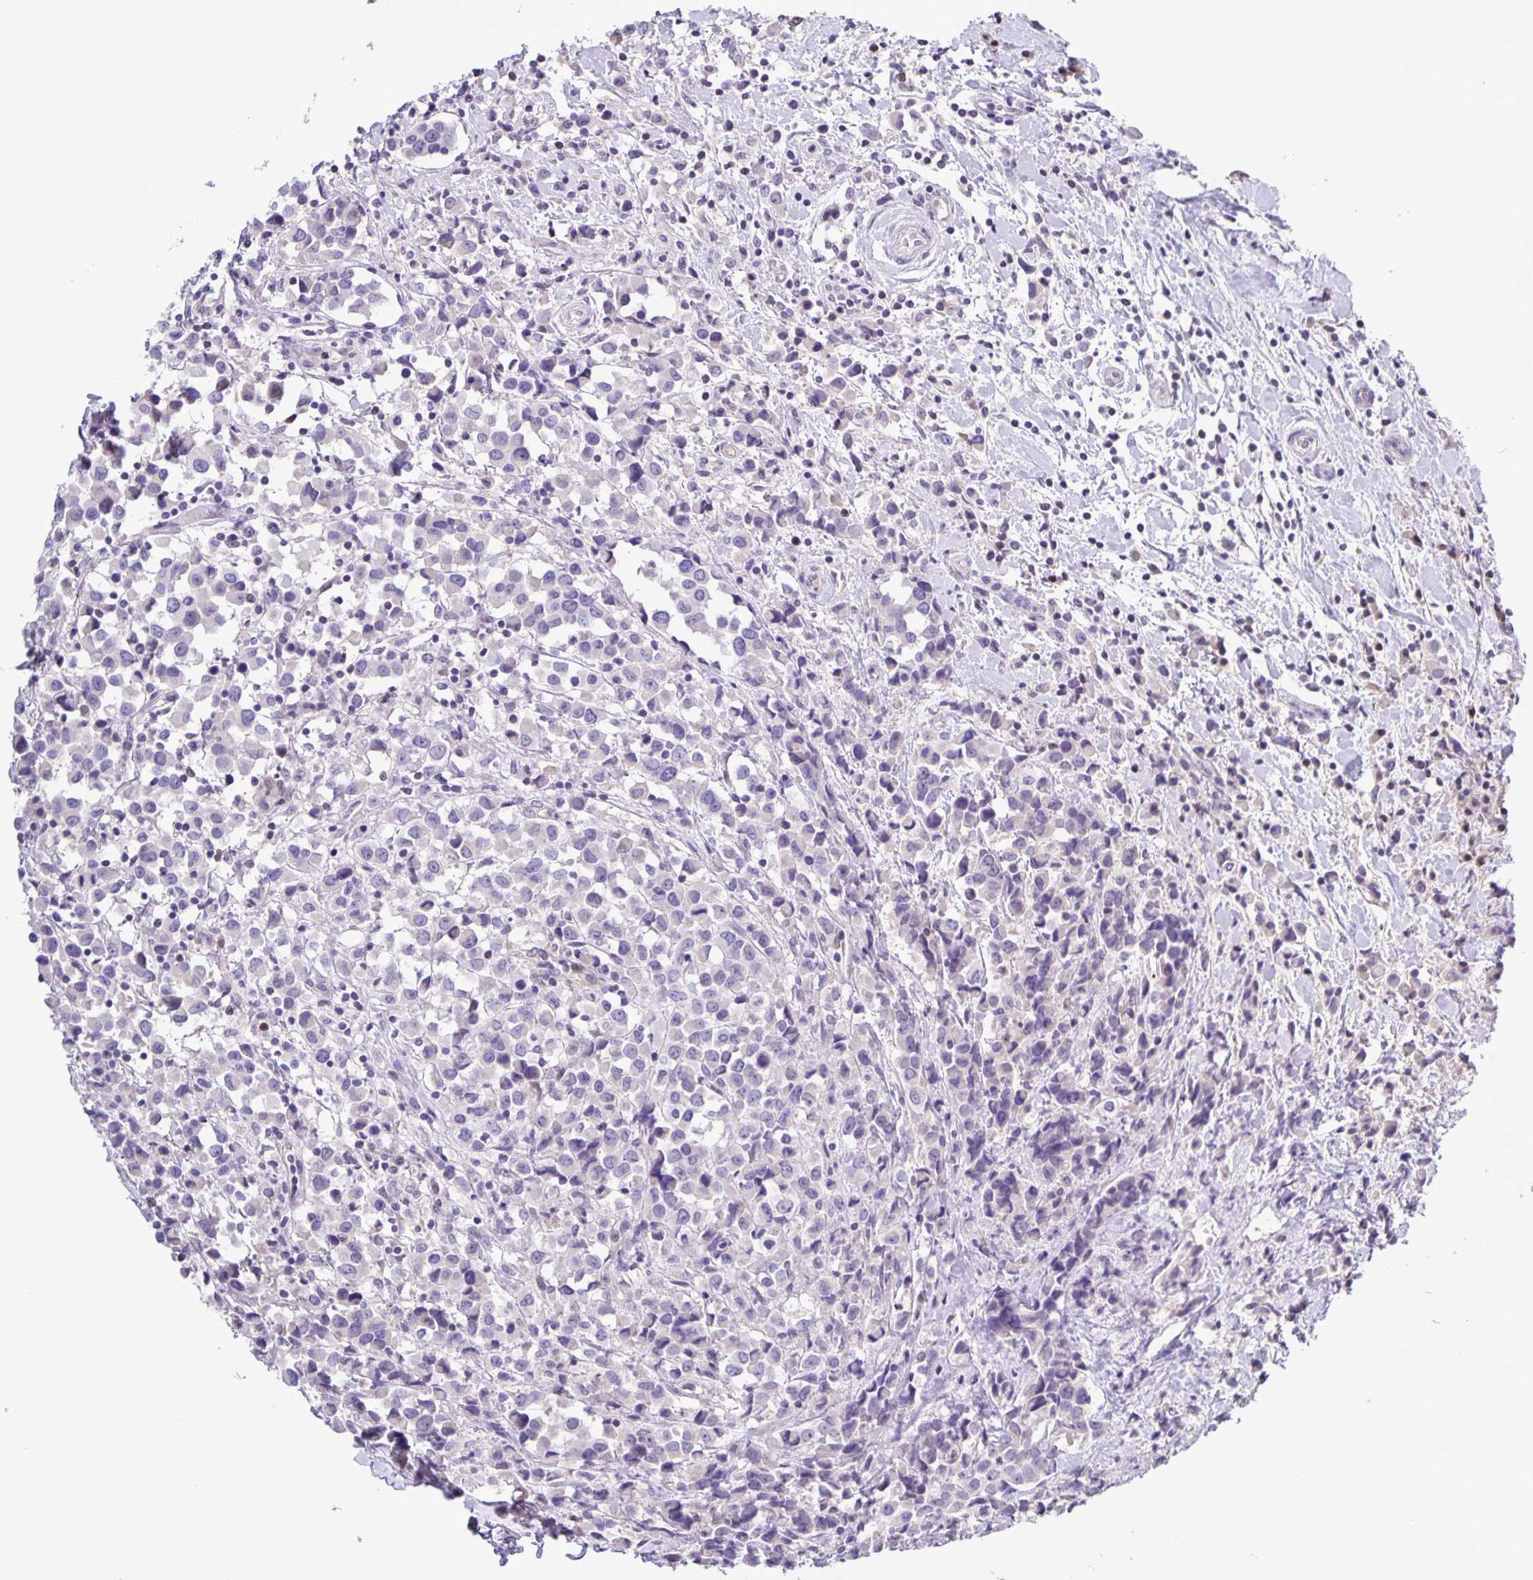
{"staining": {"intensity": "negative", "quantity": "none", "location": "none"}, "tissue": "breast cancer", "cell_type": "Tumor cells", "image_type": "cancer", "snomed": [{"axis": "morphology", "description": "Duct carcinoma"}, {"axis": "topography", "description": "Breast"}], "caption": "High power microscopy image of an immunohistochemistry (IHC) image of breast cancer, revealing no significant expression in tumor cells. The staining was performed using DAB (3,3'-diaminobenzidine) to visualize the protein expression in brown, while the nuclei were stained in blue with hematoxylin (Magnification: 20x).", "gene": "ONECUT2", "patient": {"sex": "female", "age": 61}}